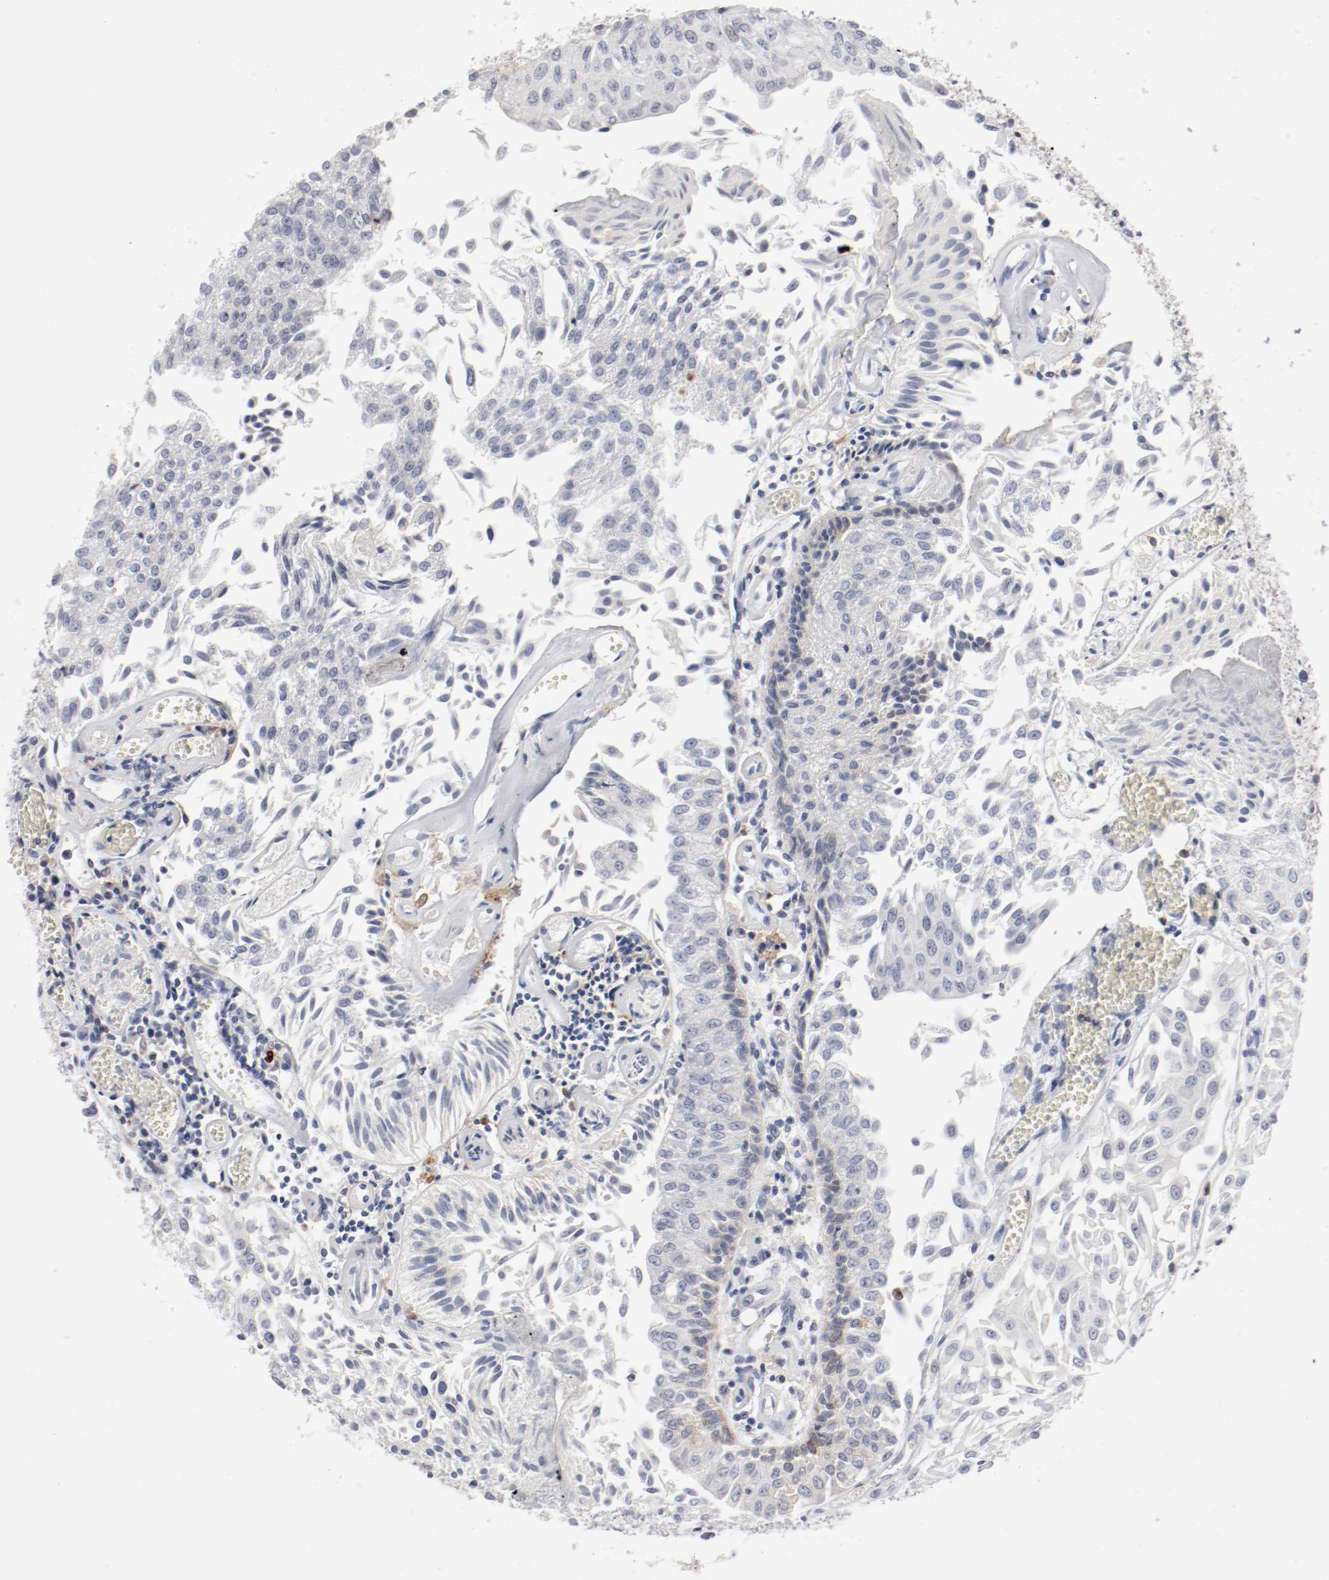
{"staining": {"intensity": "weak", "quantity": "<25%", "location": "cytoplasmic/membranous"}, "tissue": "urothelial cancer", "cell_type": "Tumor cells", "image_type": "cancer", "snomed": [{"axis": "morphology", "description": "Urothelial carcinoma, Low grade"}, {"axis": "topography", "description": "Urinary bladder"}], "caption": "This is an immunohistochemistry (IHC) histopathology image of low-grade urothelial carcinoma. There is no staining in tumor cells.", "gene": "ITGAX", "patient": {"sex": "male", "age": 86}}